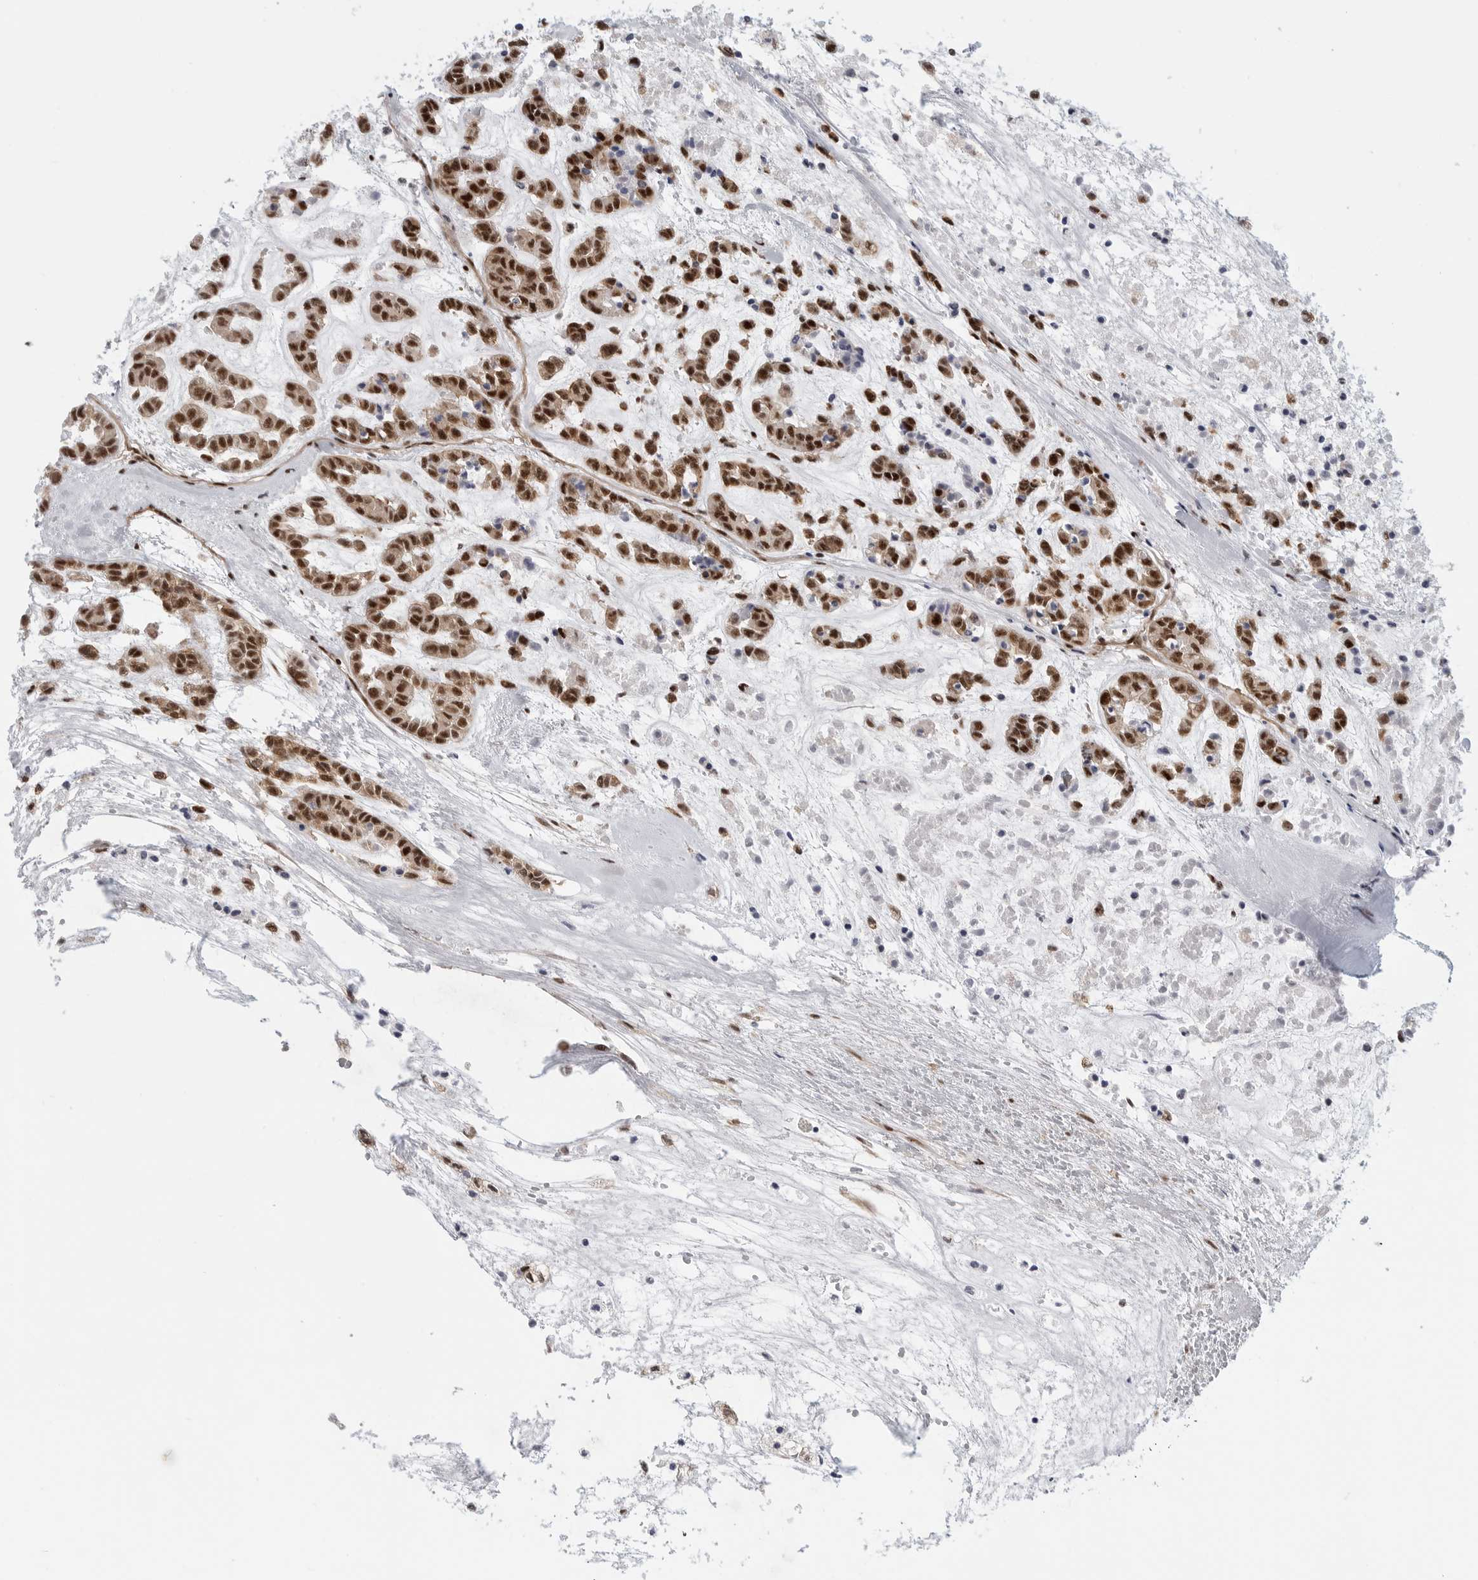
{"staining": {"intensity": "strong", "quantity": ">75%", "location": "nuclear"}, "tissue": "head and neck cancer", "cell_type": "Tumor cells", "image_type": "cancer", "snomed": [{"axis": "morphology", "description": "Adenocarcinoma, NOS"}, {"axis": "morphology", "description": "Adenoma, NOS"}, {"axis": "topography", "description": "Head-Neck"}], "caption": "Immunohistochemical staining of head and neck adenoma reveals high levels of strong nuclear expression in about >75% of tumor cells.", "gene": "GPATCH2", "patient": {"sex": "female", "age": 55}}